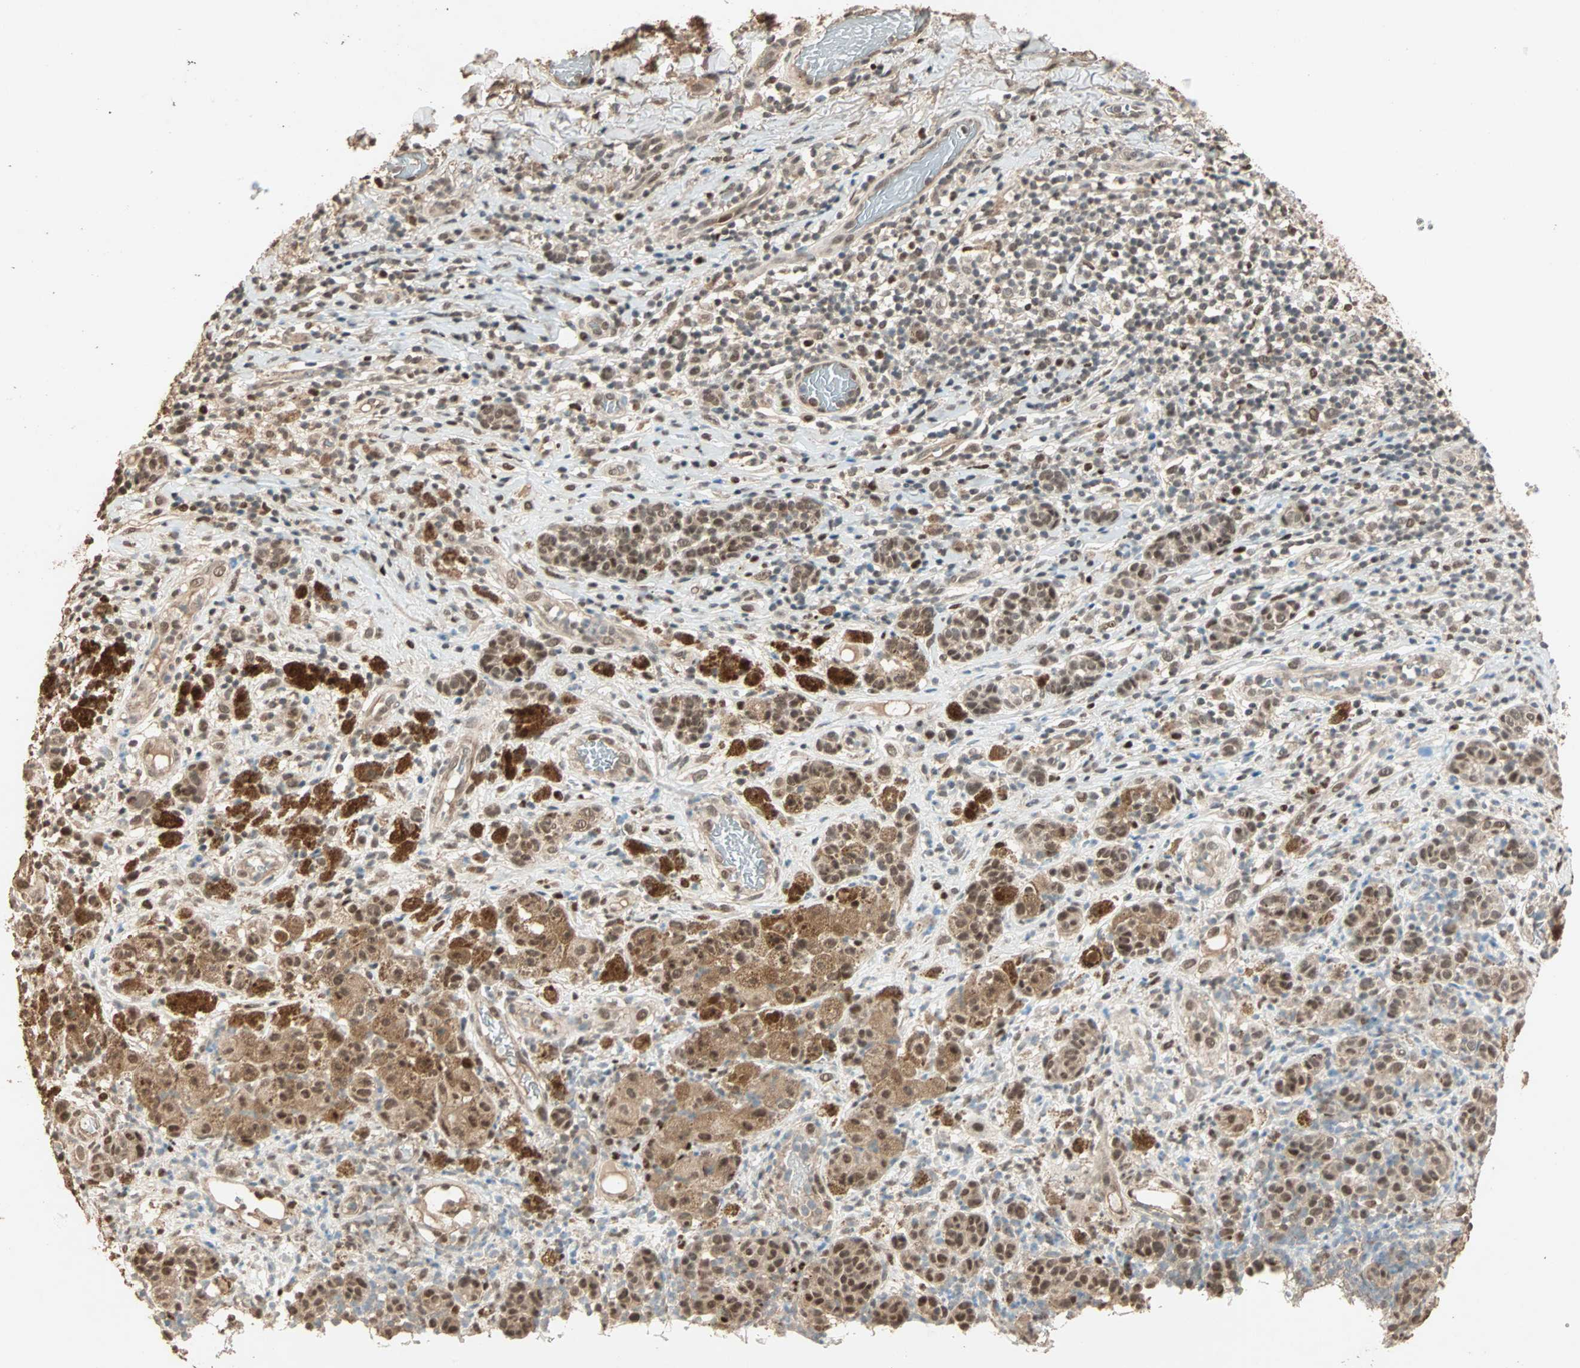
{"staining": {"intensity": "moderate", "quantity": ">75%", "location": "cytoplasmic/membranous,nuclear"}, "tissue": "melanoma", "cell_type": "Tumor cells", "image_type": "cancer", "snomed": [{"axis": "morphology", "description": "Malignant melanoma, NOS"}, {"axis": "topography", "description": "Skin"}], "caption": "The image exhibits a brown stain indicating the presence of a protein in the cytoplasmic/membranous and nuclear of tumor cells in malignant melanoma.", "gene": "ZBTB33", "patient": {"sex": "male", "age": 64}}